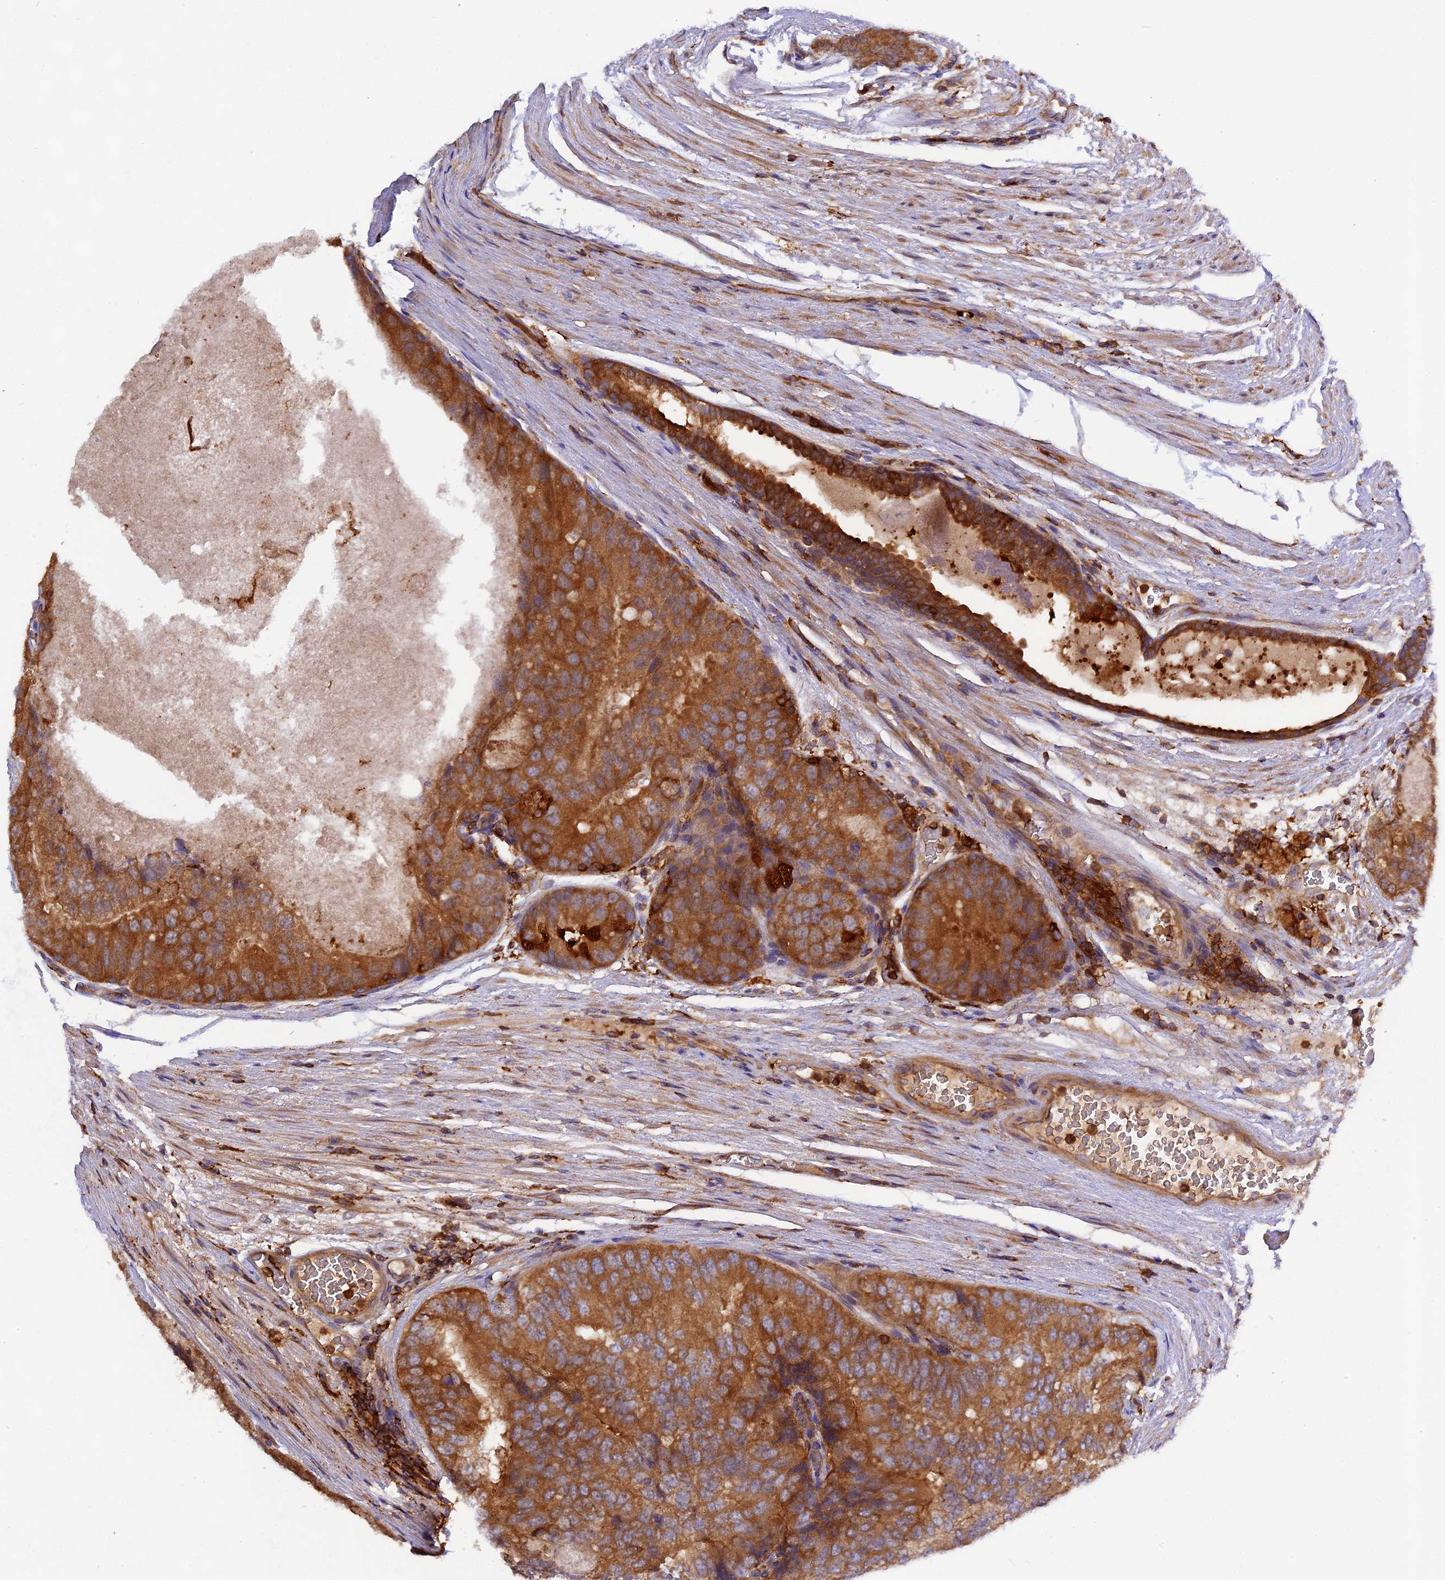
{"staining": {"intensity": "strong", "quantity": ">75%", "location": "cytoplasmic/membranous"}, "tissue": "prostate cancer", "cell_type": "Tumor cells", "image_type": "cancer", "snomed": [{"axis": "morphology", "description": "Adenocarcinoma, High grade"}, {"axis": "topography", "description": "Prostate"}], "caption": "Protein staining exhibits strong cytoplasmic/membranous expression in about >75% of tumor cells in prostate high-grade adenocarcinoma. The protein of interest is stained brown, and the nuclei are stained in blue (DAB (3,3'-diaminobenzidine) IHC with brightfield microscopy, high magnification).", "gene": "MYO9B", "patient": {"sex": "male", "age": 70}}